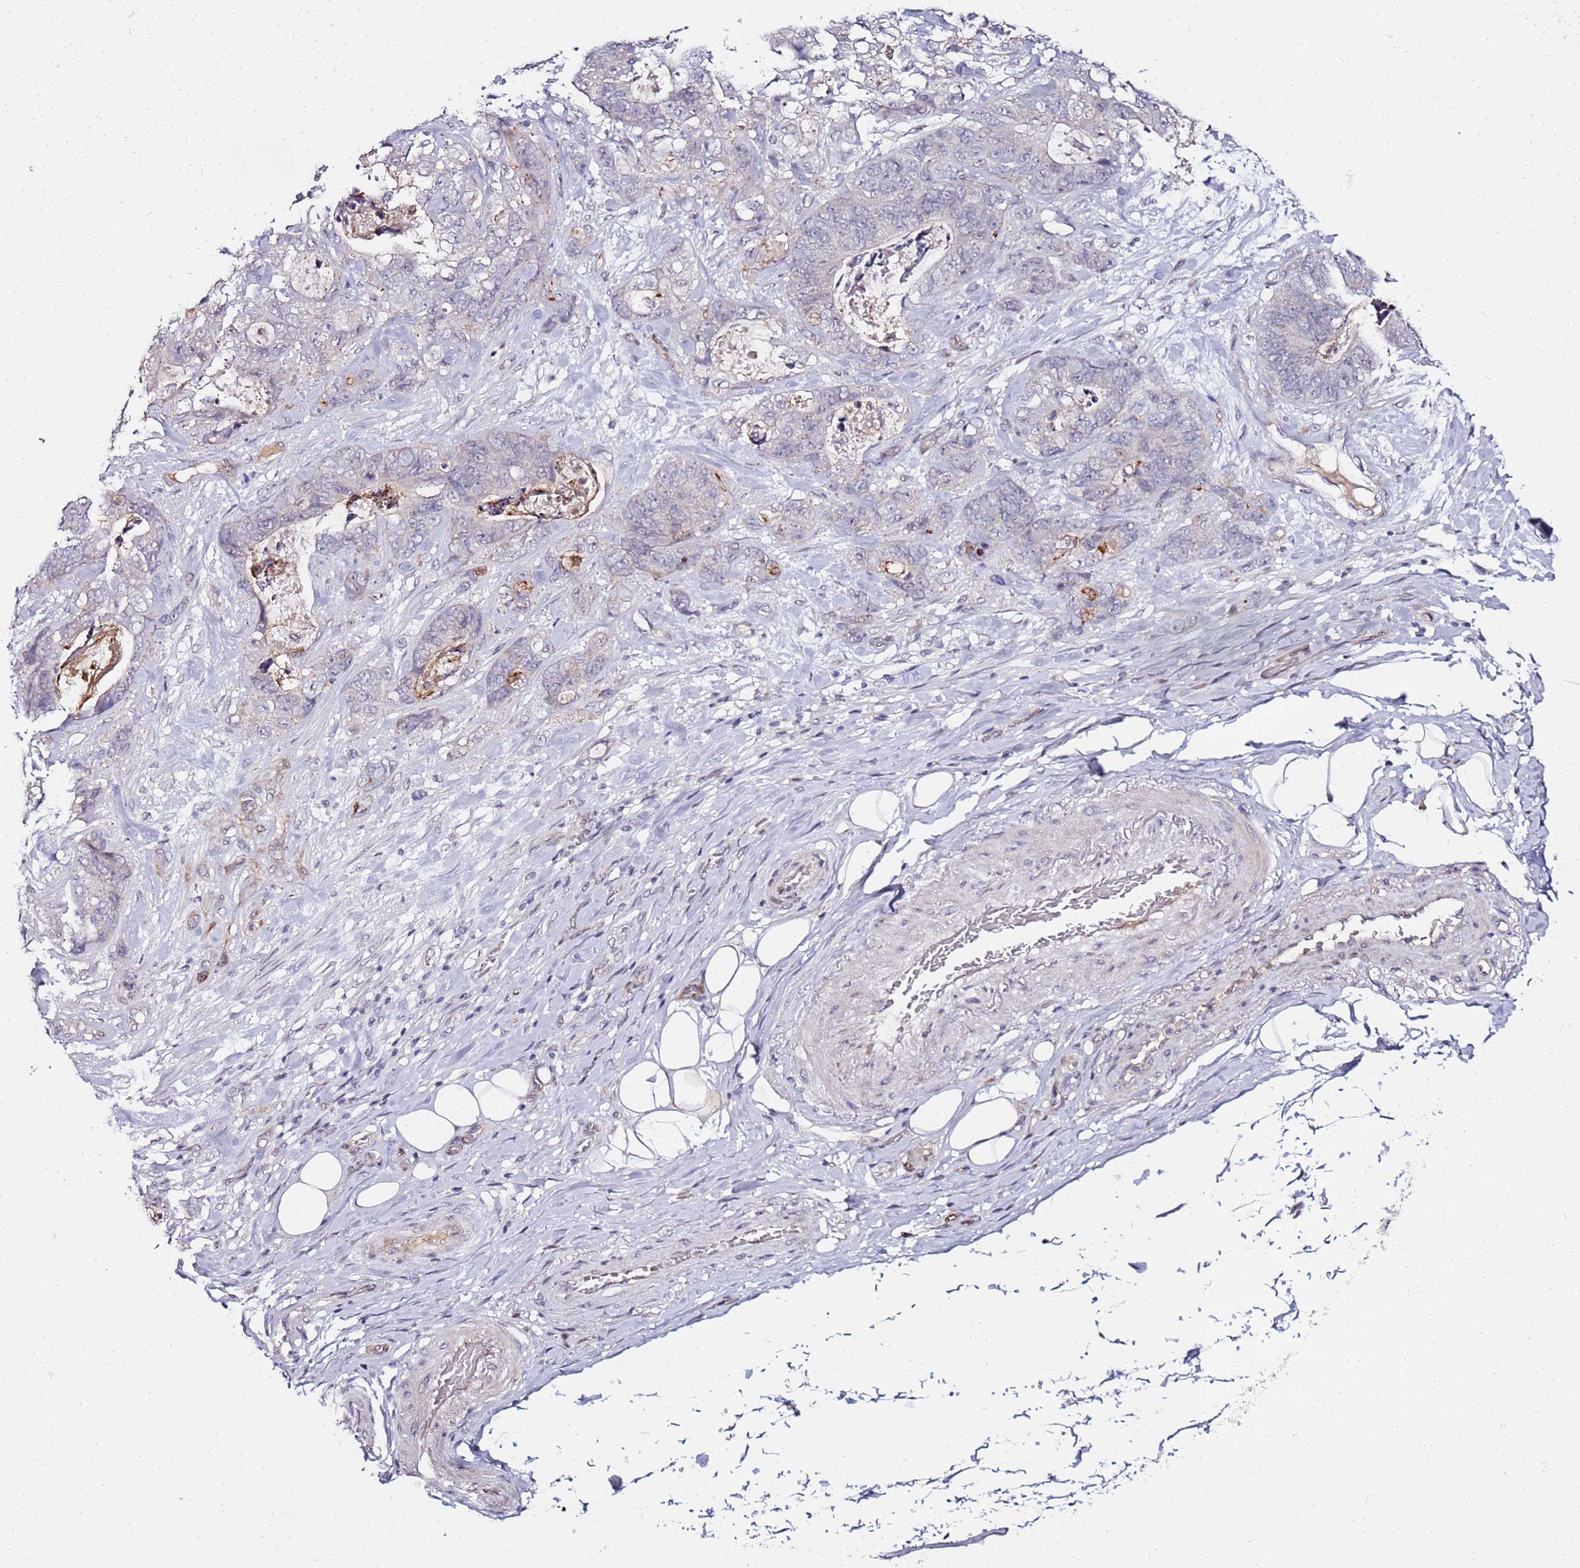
{"staining": {"intensity": "negative", "quantity": "none", "location": "none"}, "tissue": "stomach cancer", "cell_type": "Tumor cells", "image_type": "cancer", "snomed": [{"axis": "morphology", "description": "Normal tissue, NOS"}, {"axis": "morphology", "description": "Adenocarcinoma, NOS"}, {"axis": "topography", "description": "Stomach"}], "caption": "This is a histopathology image of immunohistochemistry staining of stomach adenocarcinoma, which shows no staining in tumor cells. (IHC, brightfield microscopy, high magnification).", "gene": "DUSP28", "patient": {"sex": "female", "age": 89}}